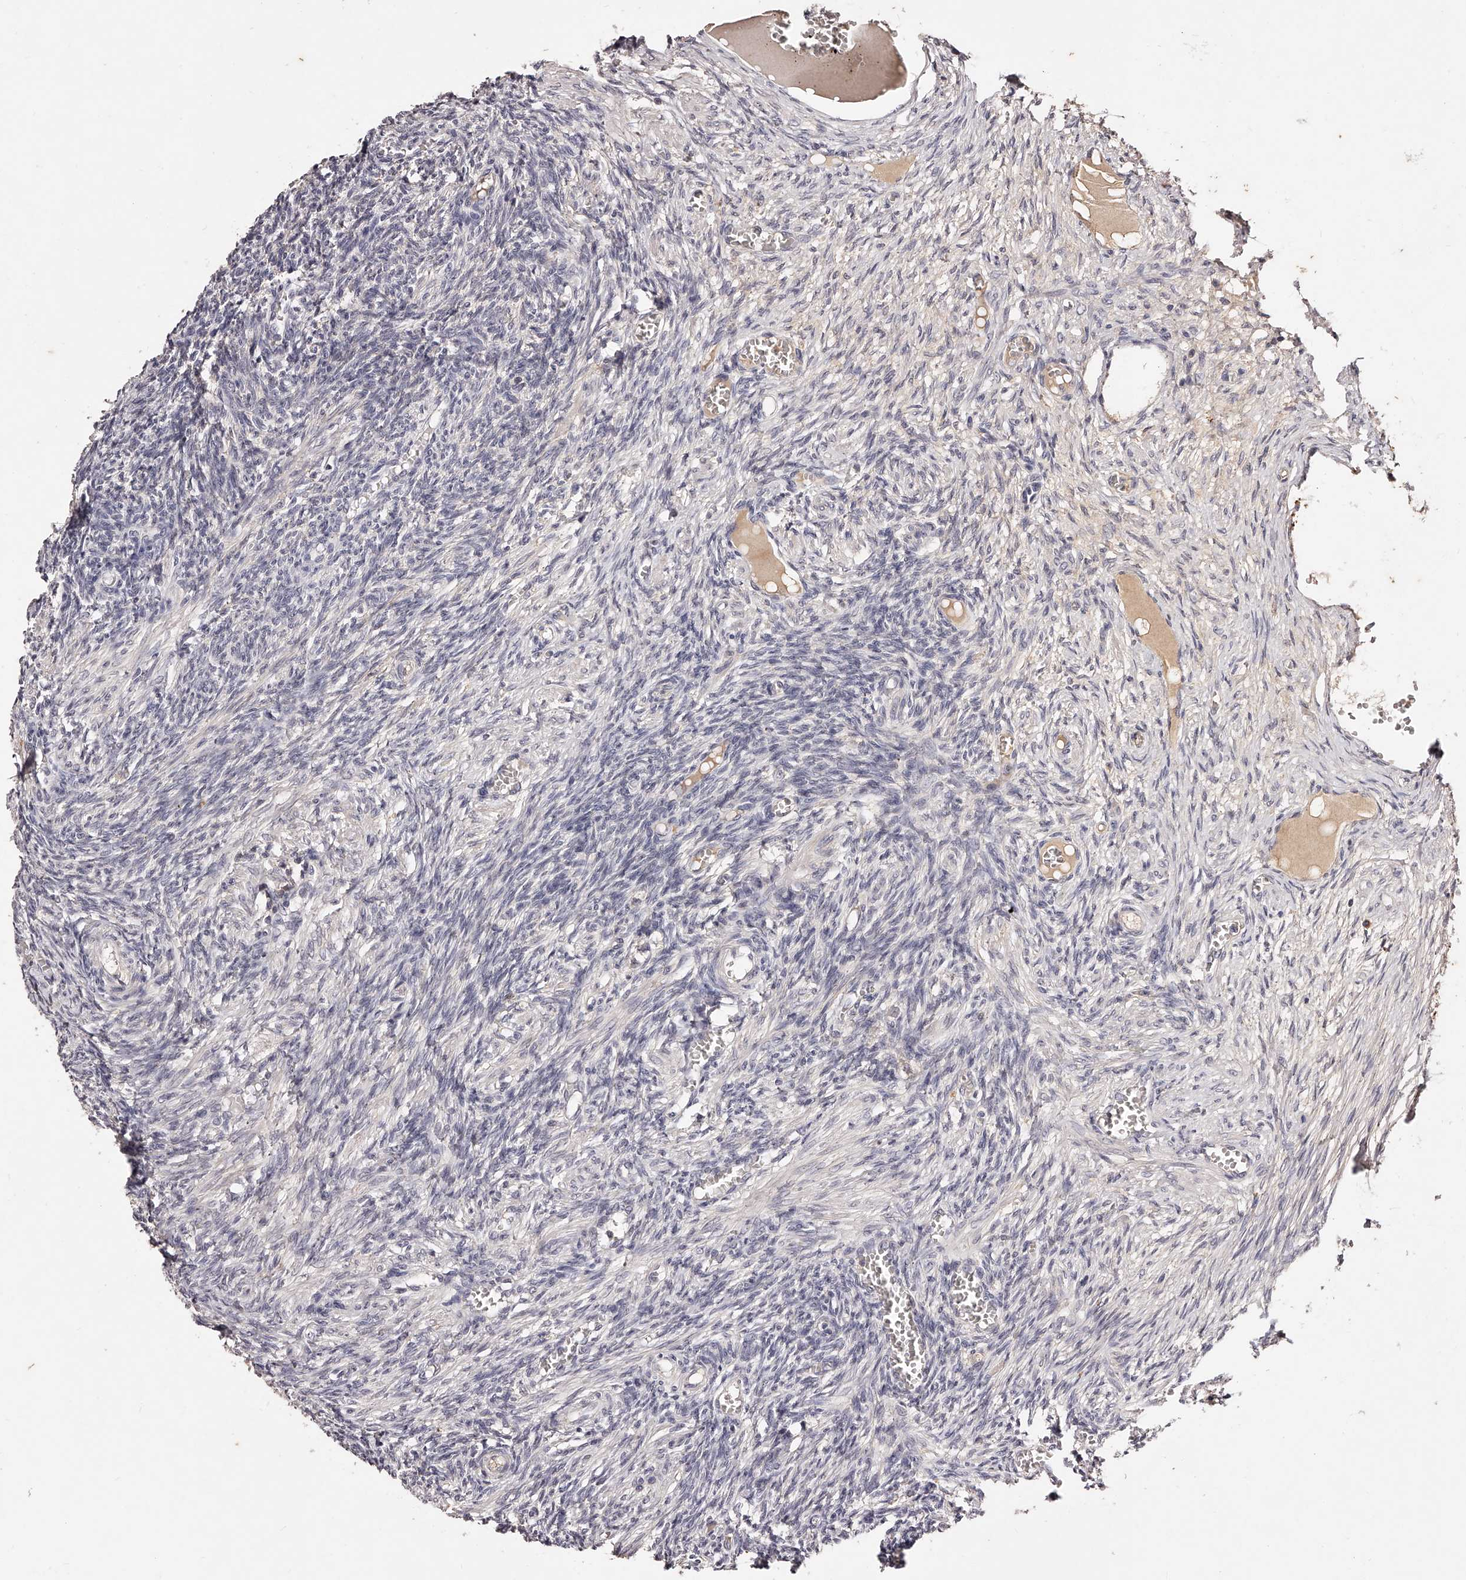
{"staining": {"intensity": "negative", "quantity": "none", "location": "none"}, "tissue": "ovary", "cell_type": "Ovarian stroma cells", "image_type": "normal", "snomed": [{"axis": "morphology", "description": "Normal tissue, NOS"}, {"axis": "topography", "description": "Ovary"}], "caption": "Ovary stained for a protein using IHC reveals no positivity ovarian stroma cells.", "gene": "PHACTR1", "patient": {"sex": "female", "age": 27}}